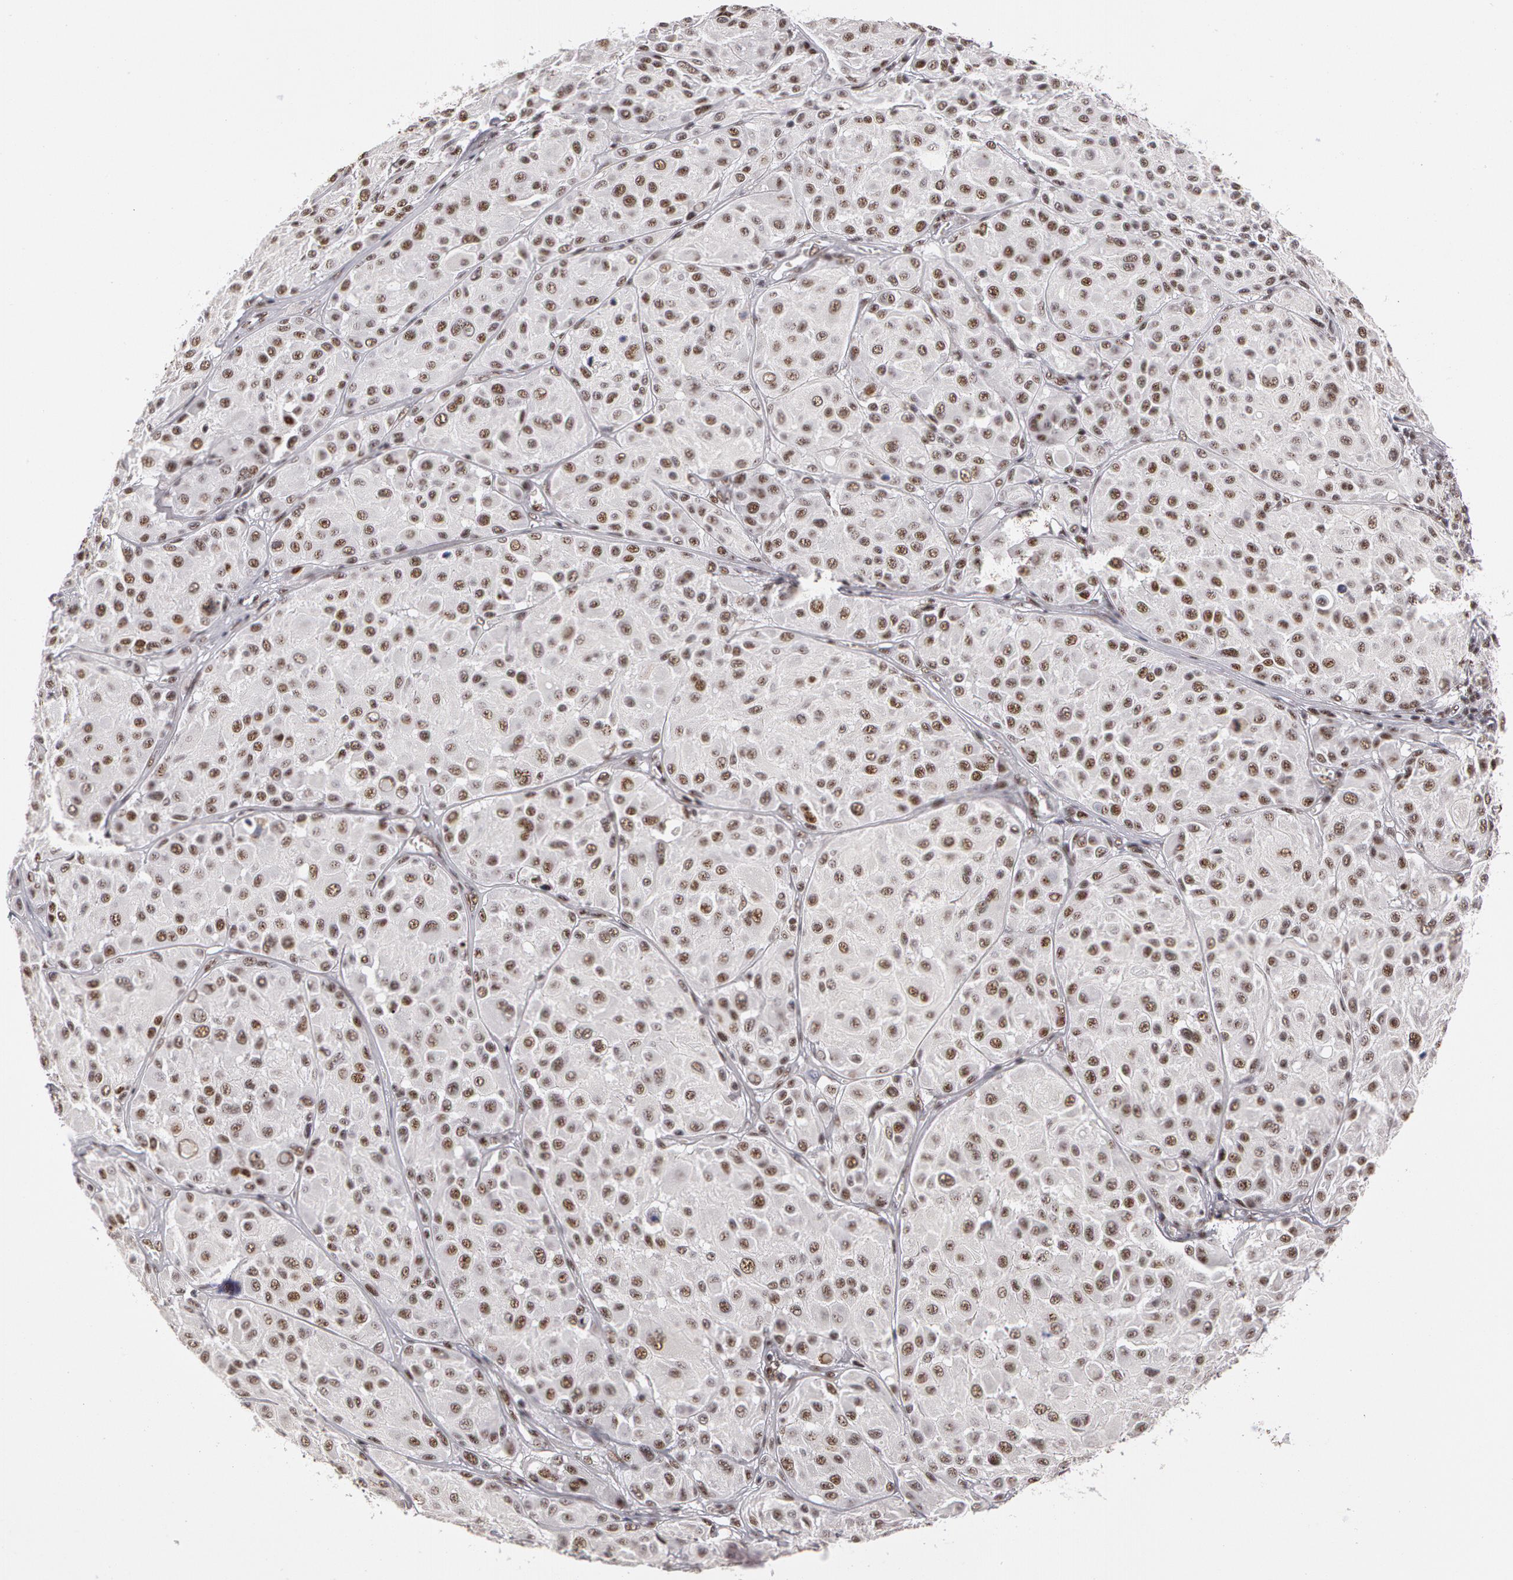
{"staining": {"intensity": "moderate", "quantity": ">75%", "location": "nuclear"}, "tissue": "melanoma", "cell_type": "Tumor cells", "image_type": "cancer", "snomed": [{"axis": "morphology", "description": "Malignant melanoma, NOS"}, {"axis": "topography", "description": "Skin"}], "caption": "Melanoma was stained to show a protein in brown. There is medium levels of moderate nuclear positivity in about >75% of tumor cells.", "gene": "PNN", "patient": {"sex": "male", "age": 36}}